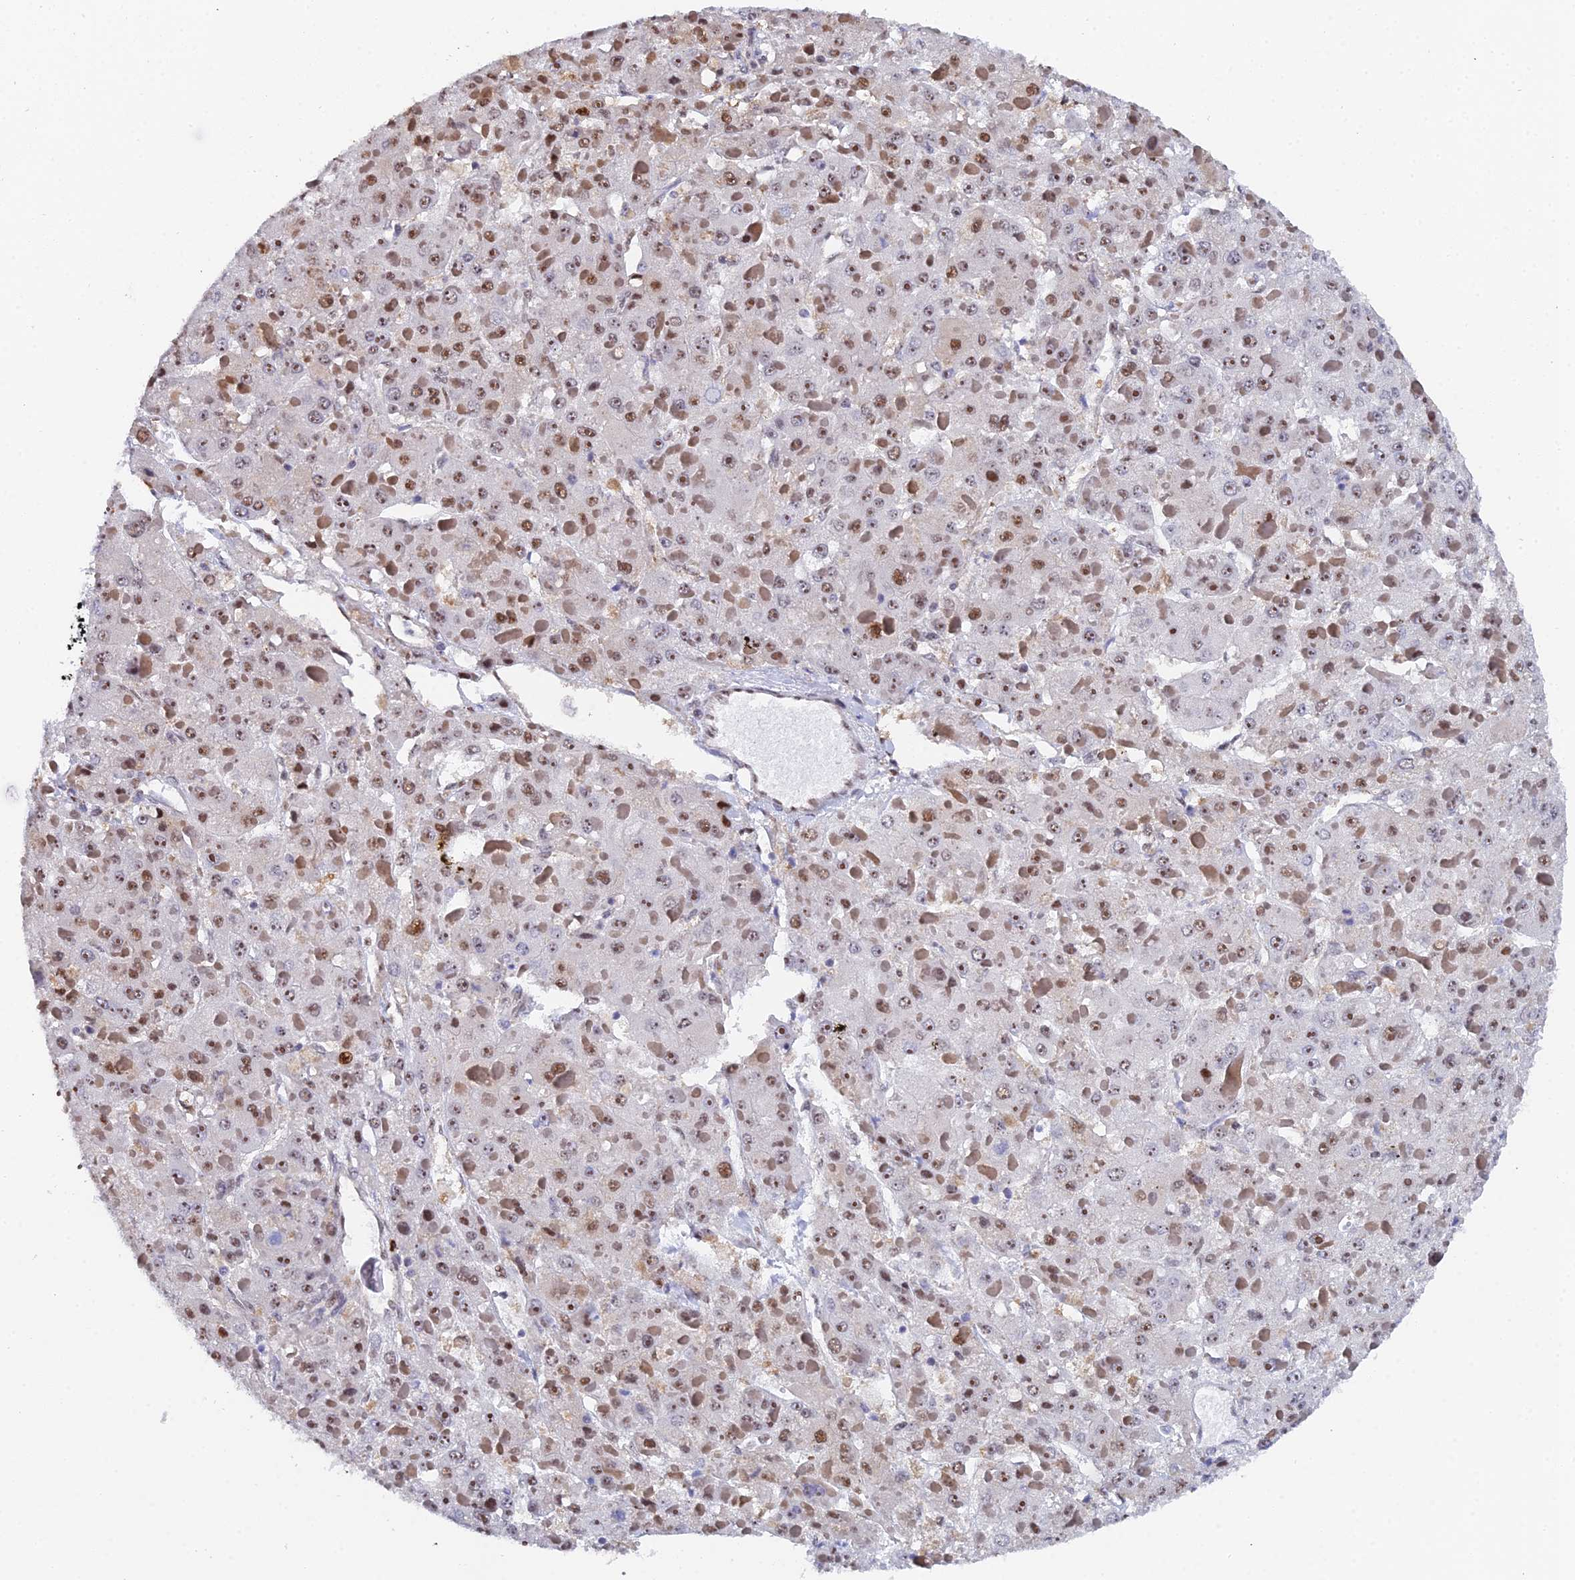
{"staining": {"intensity": "moderate", "quantity": "25%-75%", "location": "nuclear"}, "tissue": "liver cancer", "cell_type": "Tumor cells", "image_type": "cancer", "snomed": [{"axis": "morphology", "description": "Carcinoma, Hepatocellular, NOS"}, {"axis": "topography", "description": "Liver"}], "caption": "Moderate nuclear protein positivity is present in about 25%-75% of tumor cells in liver cancer (hepatocellular carcinoma).", "gene": "TIFA", "patient": {"sex": "female", "age": 73}}